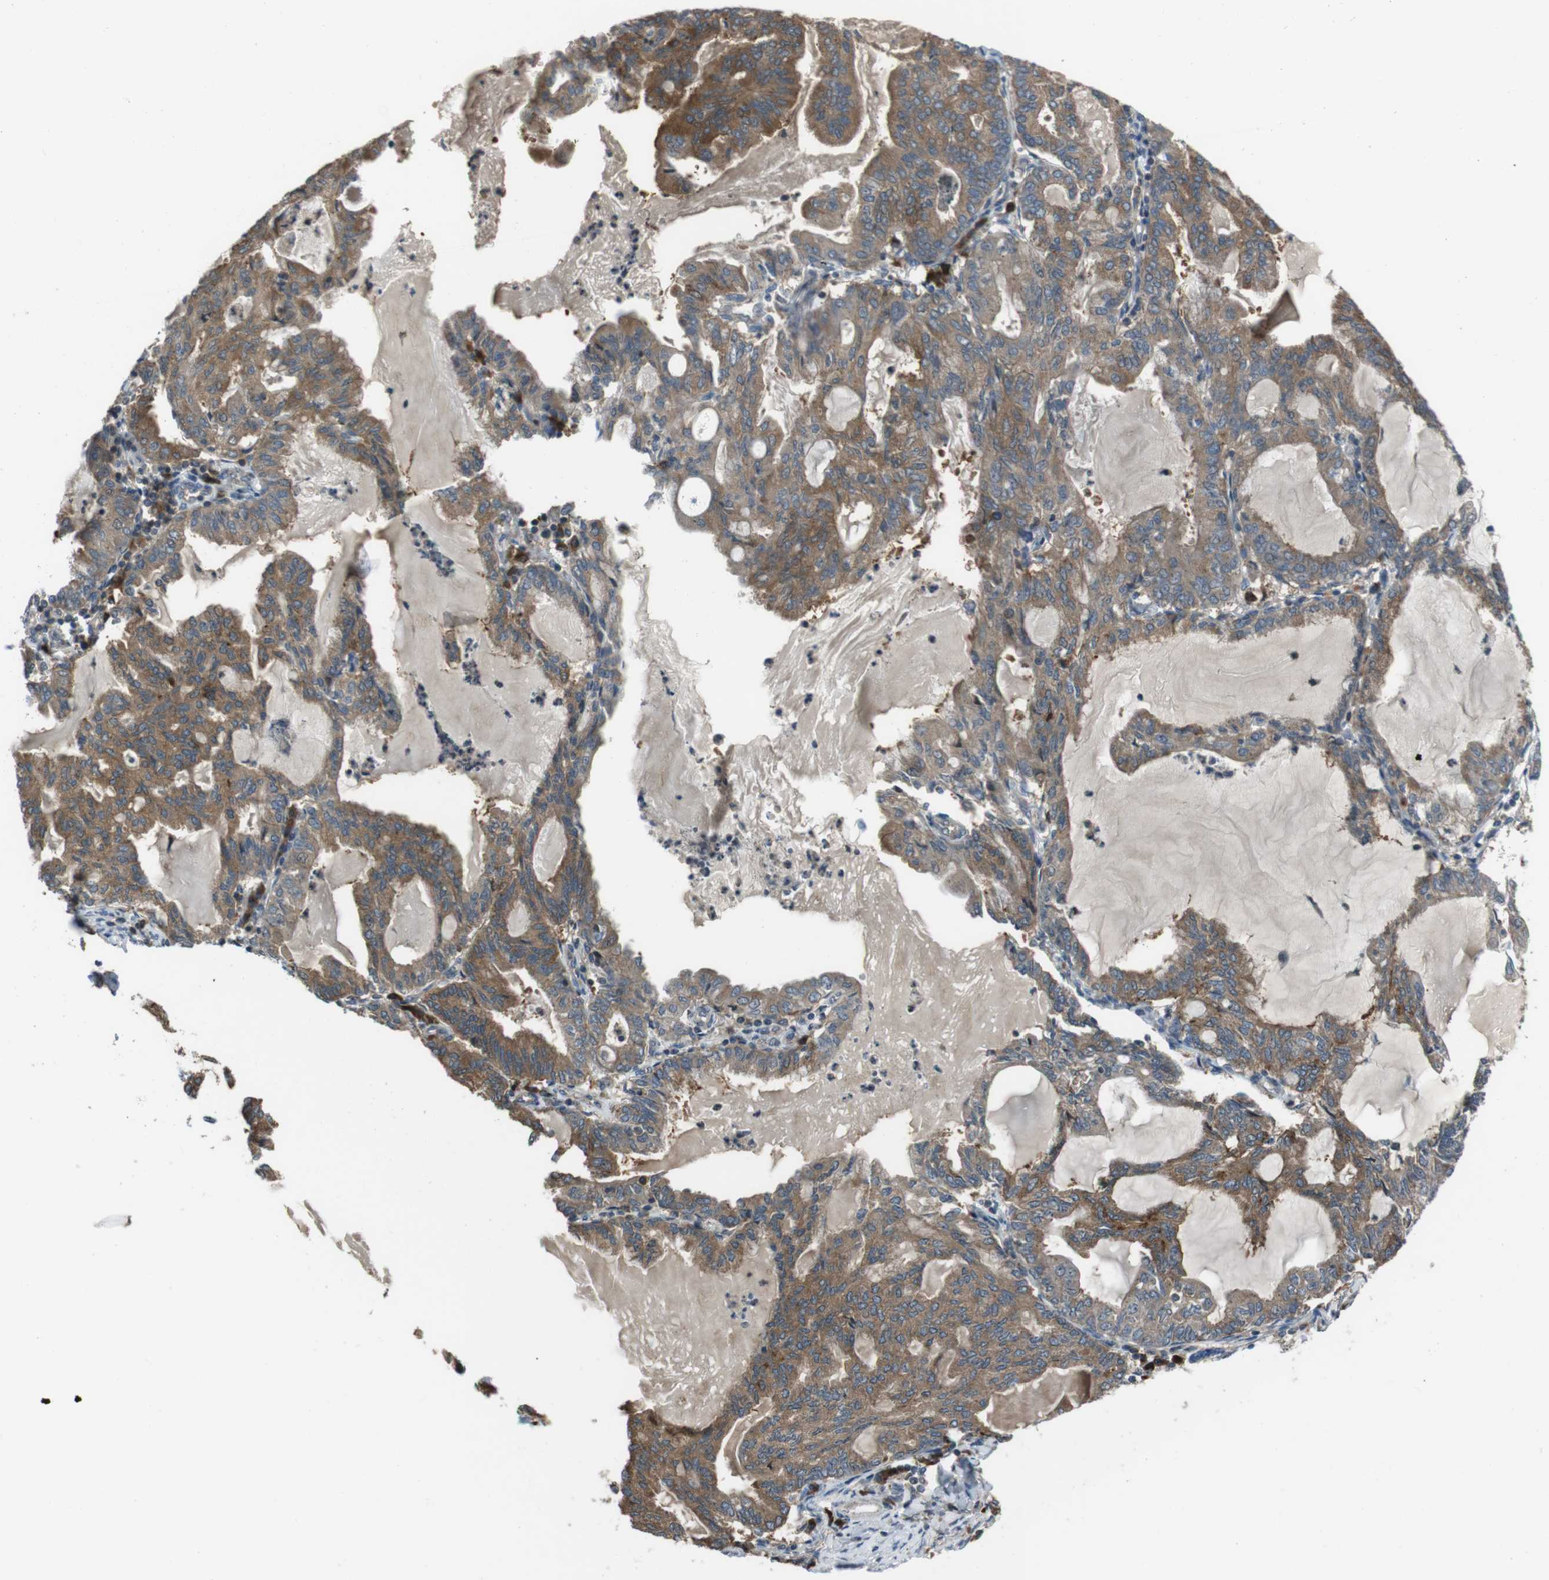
{"staining": {"intensity": "moderate", "quantity": ">75%", "location": "cytoplasmic/membranous"}, "tissue": "endometrial cancer", "cell_type": "Tumor cells", "image_type": "cancer", "snomed": [{"axis": "morphology", "description": "Adenocarcinoma, NOS"}, {"axis": "topography", "description": "Endometrium"}], "caption": "High-magnification brightfield microscopy of endometrial adenocarcinoma stained with DAB (3,3'-diaminobenzidine) (brown) and counterstained with hematoxylin (blue). tumor cells exhibit moderate cytoplasmic/membranous staining is present in approximately>75% of cells. (DAB (3,3'-diaminobenzidine) IHC with brightfield microscopy, high magnification).", "gene": "SLC22A23", "patient": {"sex": "female", "age": 86}}